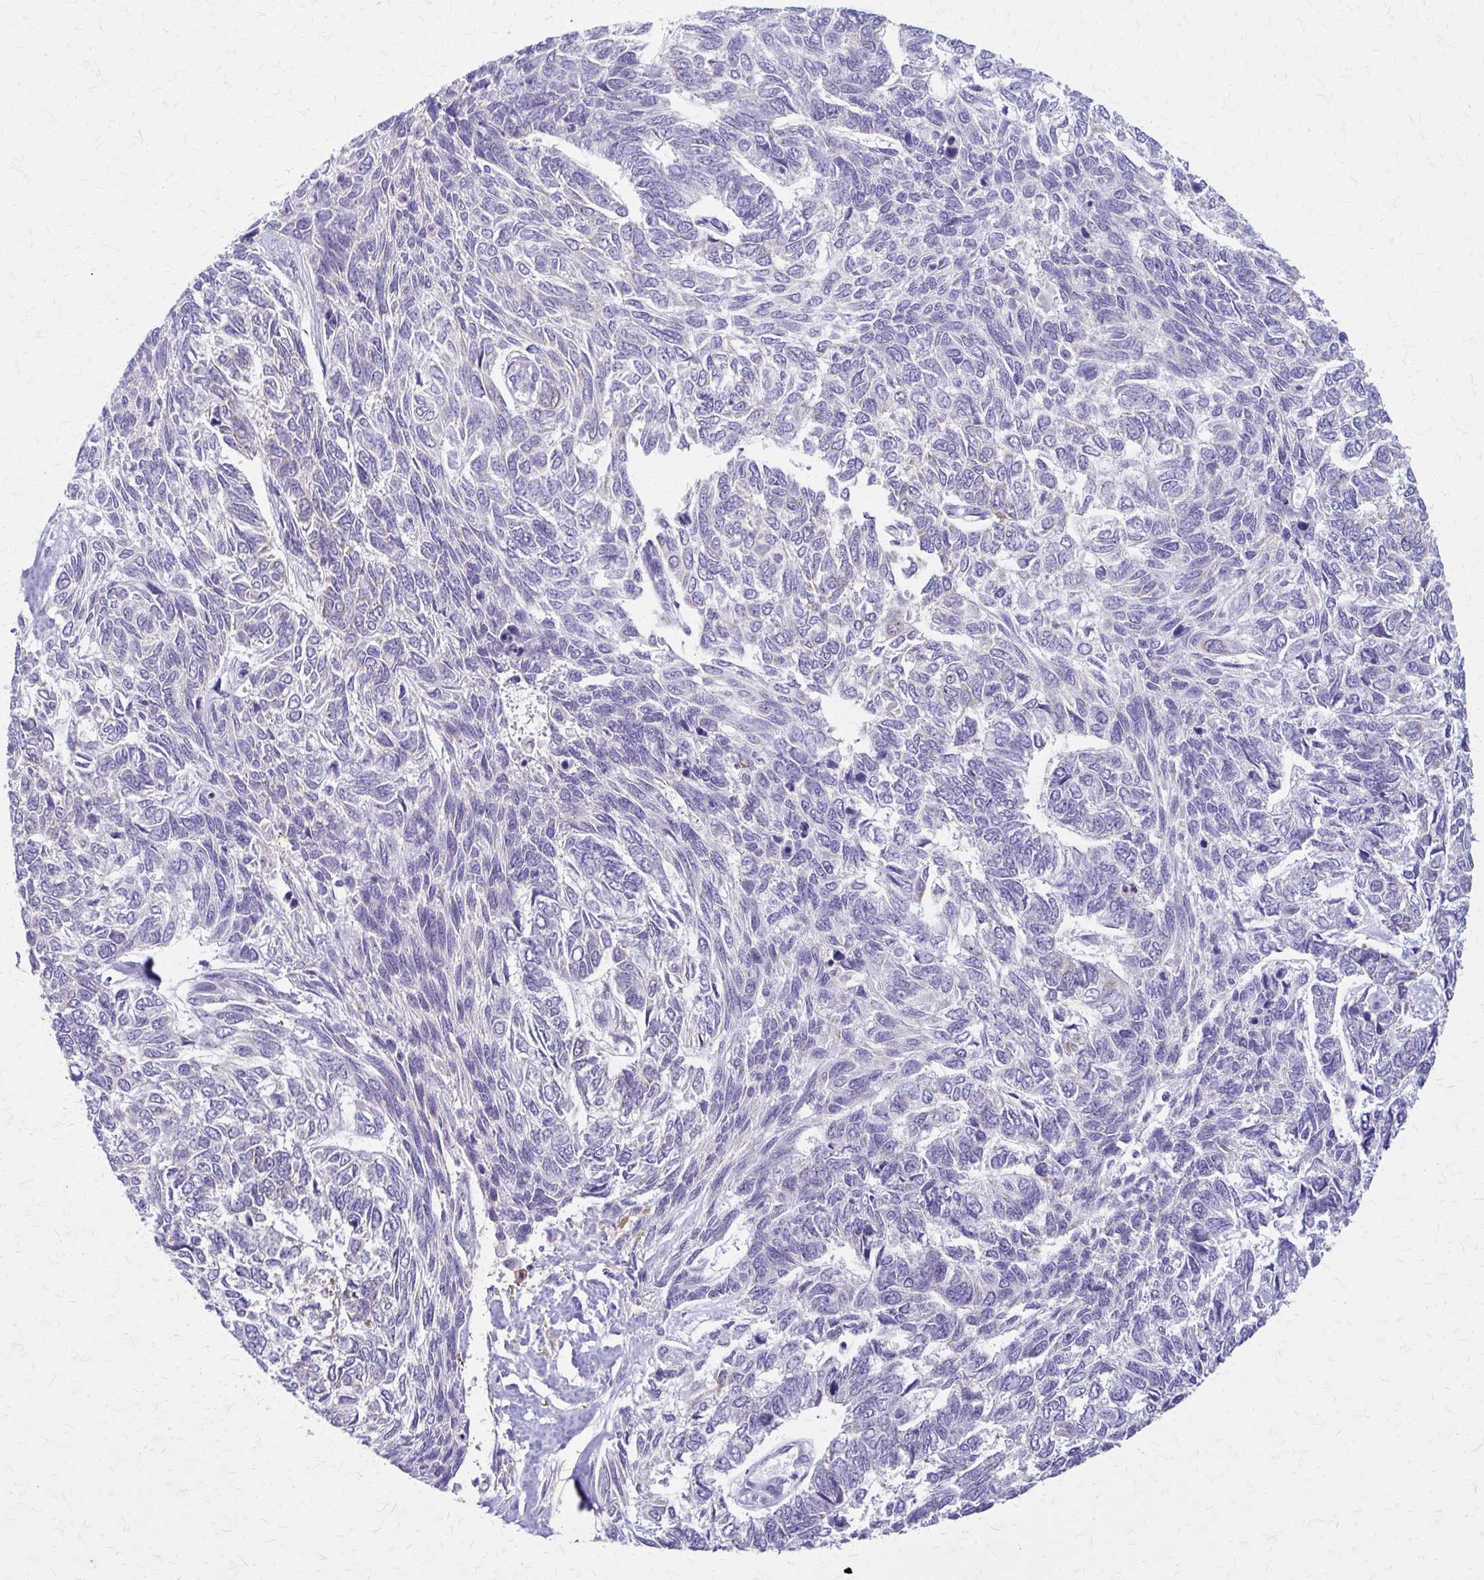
{"staining": {"intensity": "negative", "quantity": "none", "location": "none"}, "tissue": "skin cancer", "cell_type": "Tumor cells", "image_type": "cancer", "snomed": [{"axis": "morphology", "description": "Basal cell carcinoma"}, {"axis": "topography", "description": "Skin"}], "caption": "Immunohistochemical staining of human basal cell carcinoma (skin) displays no significant staining in tumor cells.", "gene": "SAMD13", "patient": {"sex": "female", "age": 65}}